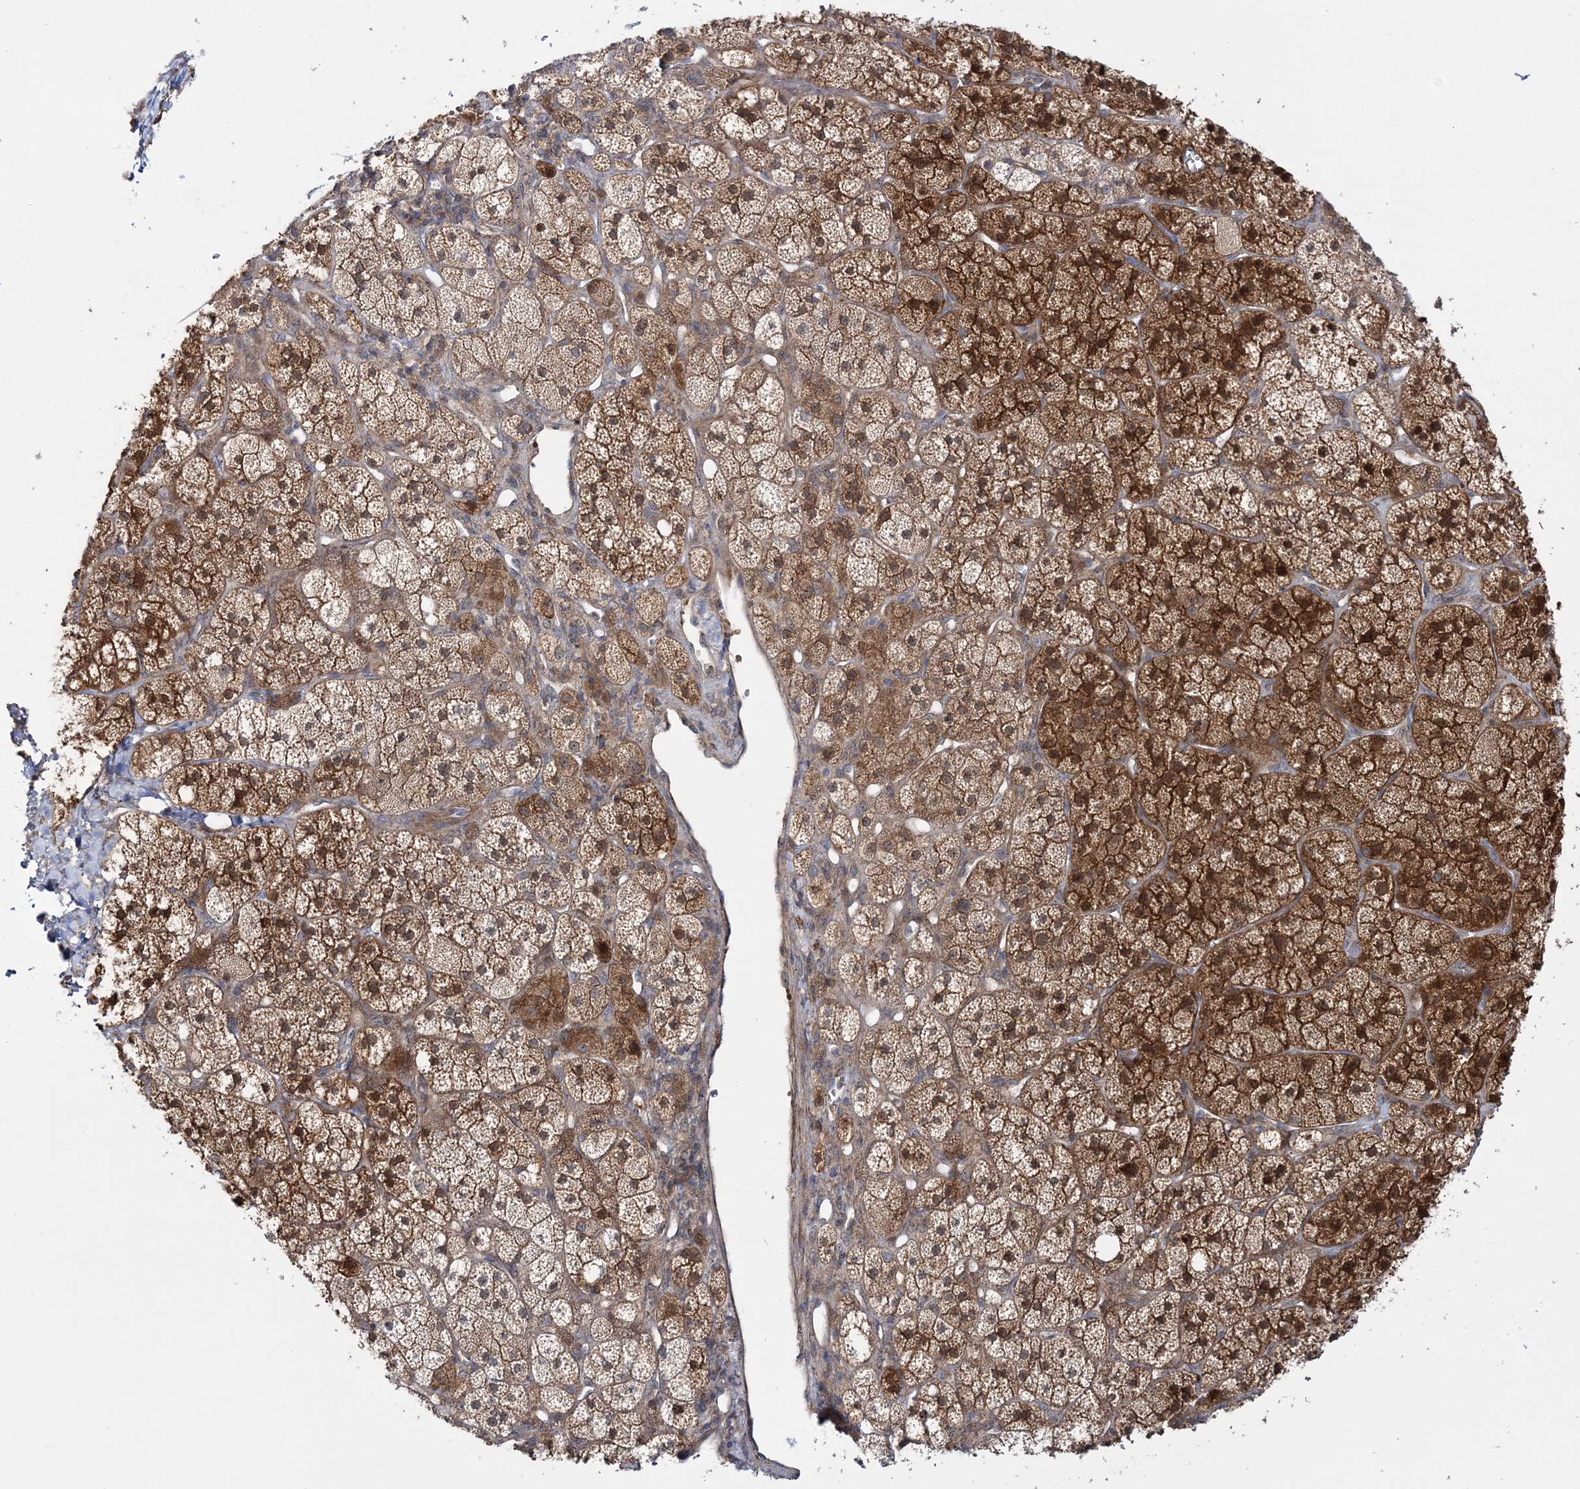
{"staining": {"intensity": "strong", "quantity": ">75%", "location": "cytoplasmic/membranous,nuclear"}, "tissue": "adrenal gland", "cell_type": "Glandular cells", "image_type": "normal", "snomed": [{"axis": "morphology", "description": "Normal tissue, NOS"}, {"axis": "topography", "description": "Adrenal gland"}], "caption": "Protein expression by immunohistochemistry (IHC) demonstrates strong cytoplasmic/membranous,nuclear staining in approximately >75% of glandular cells in normal adrenal gland. The staining was performed using DAB, with brown indicating positive protein expression. Nuclei are stained blue with hematoxylin.", "gene": "MOCS2", "patient": {"sex": "male", "age": 61}}